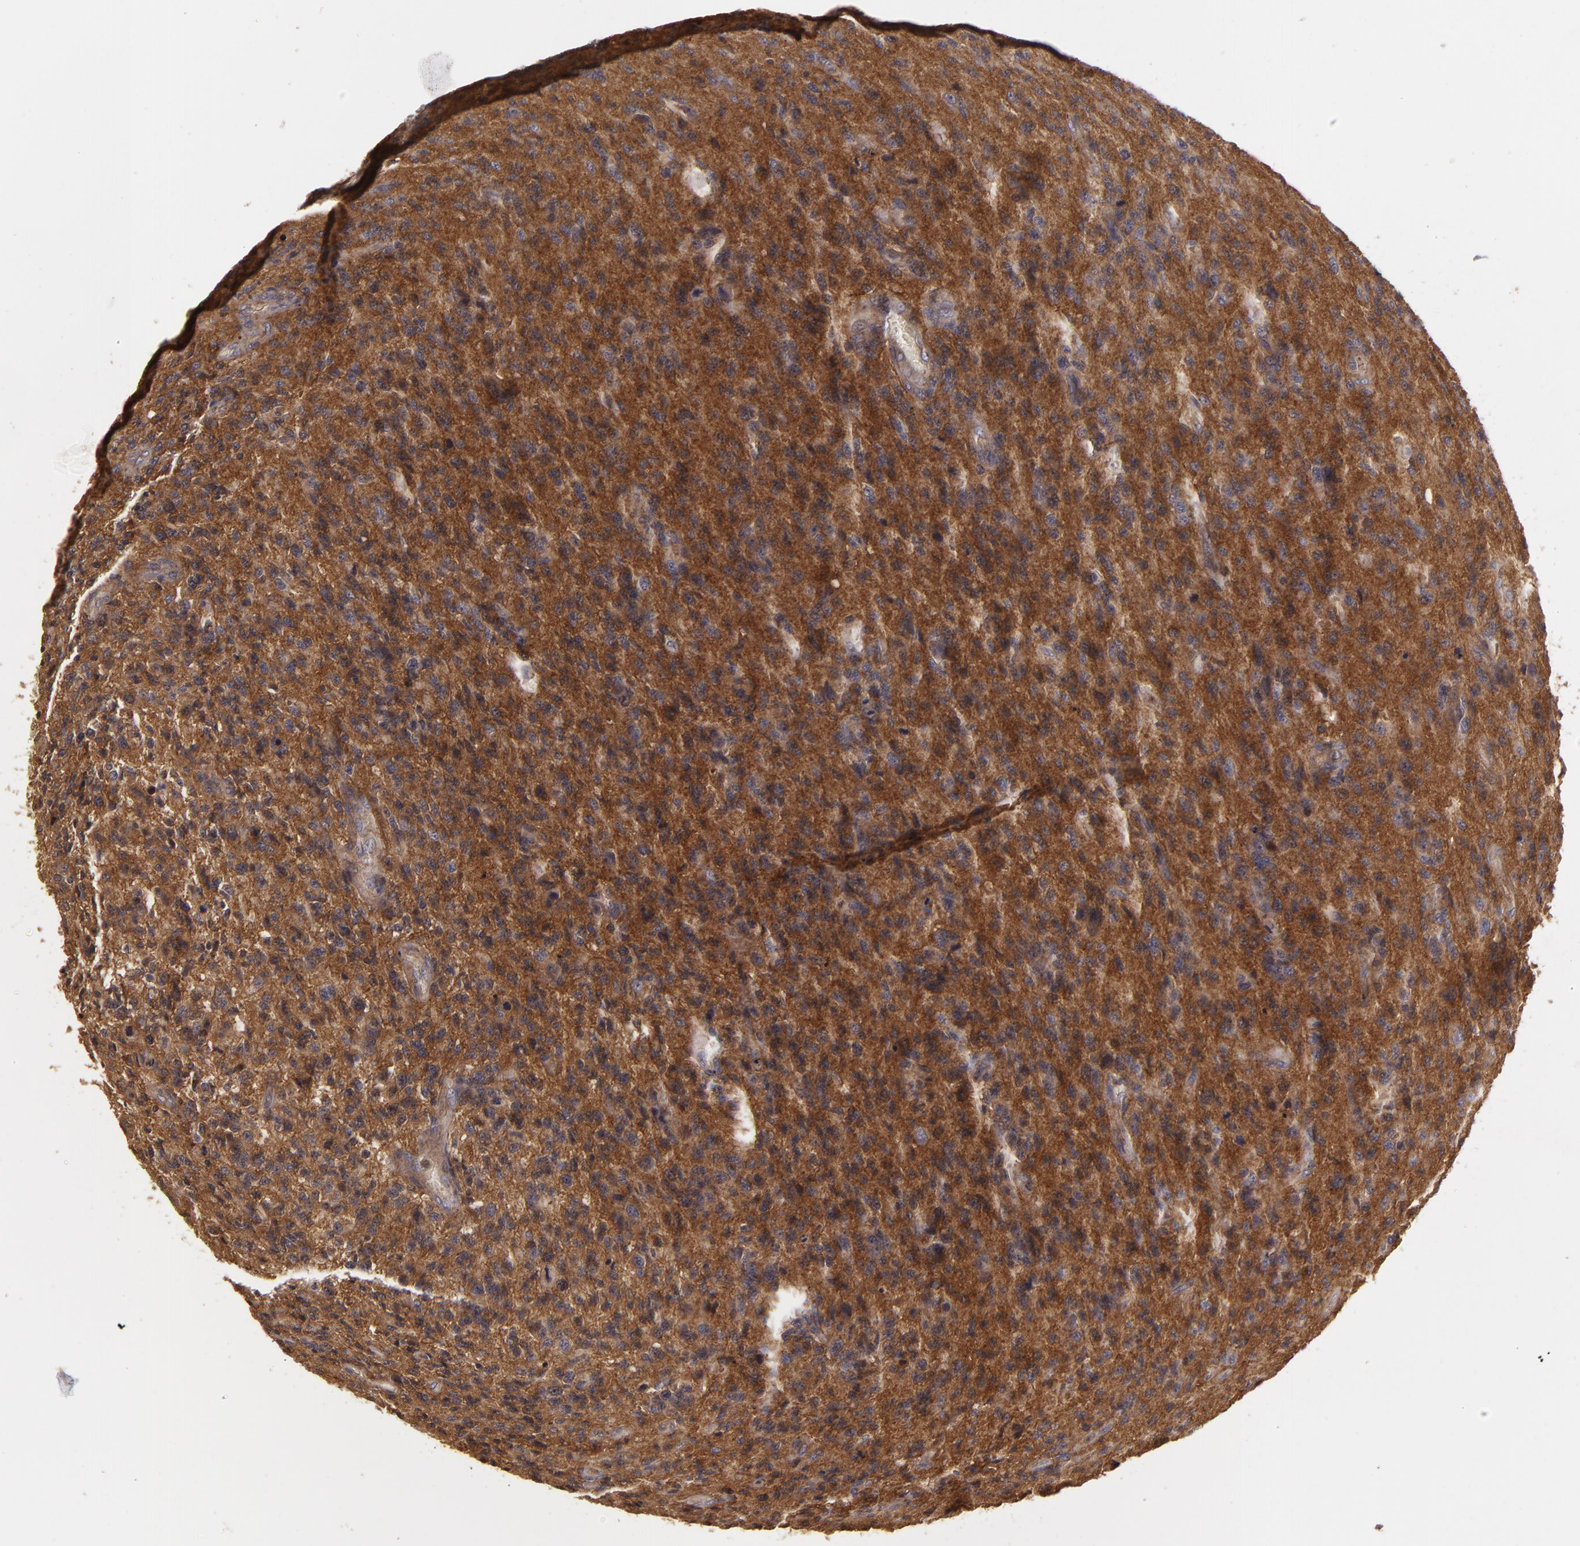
{"staining": {"intensity": "strong", "quantity": ">75%", "location": "cytoplasmic/membranous"}, "tissue": "glioma", "cell_type": "Tumor cells", "image_type": "cancer", "snomed": [{"axis": "morphology", "description": "Glioma, malignant, High grade"}, {"axis": "topography", "description": "Brain"}], "caption": "About >75% of tumor cells in glioma demonstrate strong cytoplasmic/membranous protein staining as visualized by brown immunohistochemical staining.", "gene": "HRAS", "patient": {"sex": "male", "age": 36}}